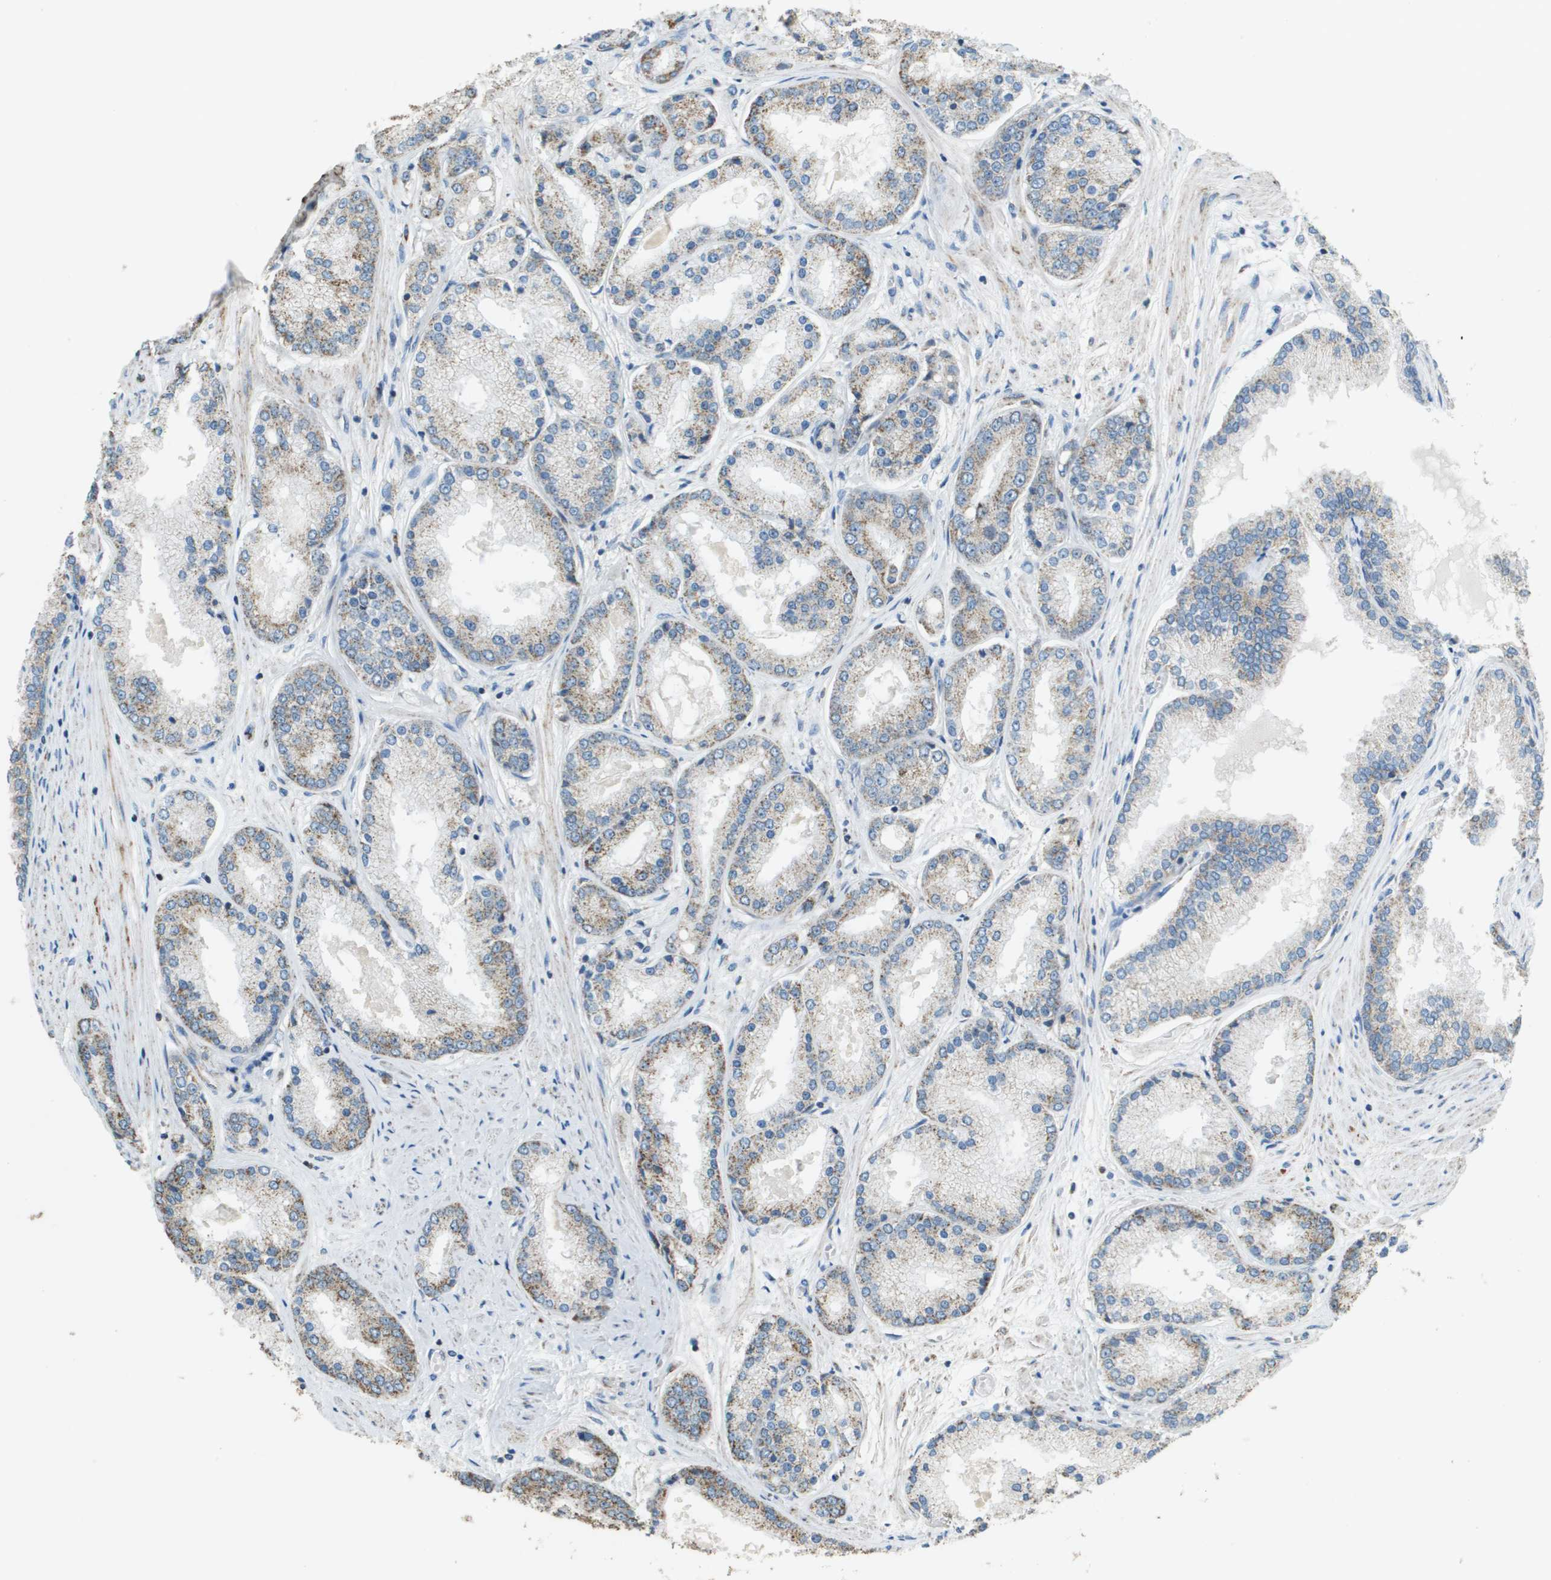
{"staining": {"intensity": "moderate", "quantity": ">75%", "location": "cytoplasmic/membranous"}, "tissue": "prostate cancer", "cell_type": "Tumor cells", "image_type": "cancer", "snomed": [{"axis": "morphology", "description": "Adenocarcinoma, High grade"}, {"axis": "topography", "description": "Prostate"}], "caption": "Immunohistochemistry staining of adenocarcinoma (high-grade) (prostate), which displays medium levels of moderate cytoplasmic/membranous positivity in about >75% of tumor cells indicating moderate cytoplasmic/membranous protein expression. The staining was performed using DAB (brown) for protein detection and nuclei were counterstained in hematoxylin (blue).", "gene": "FH", "patient": {"sex": "male", "age": 59}}